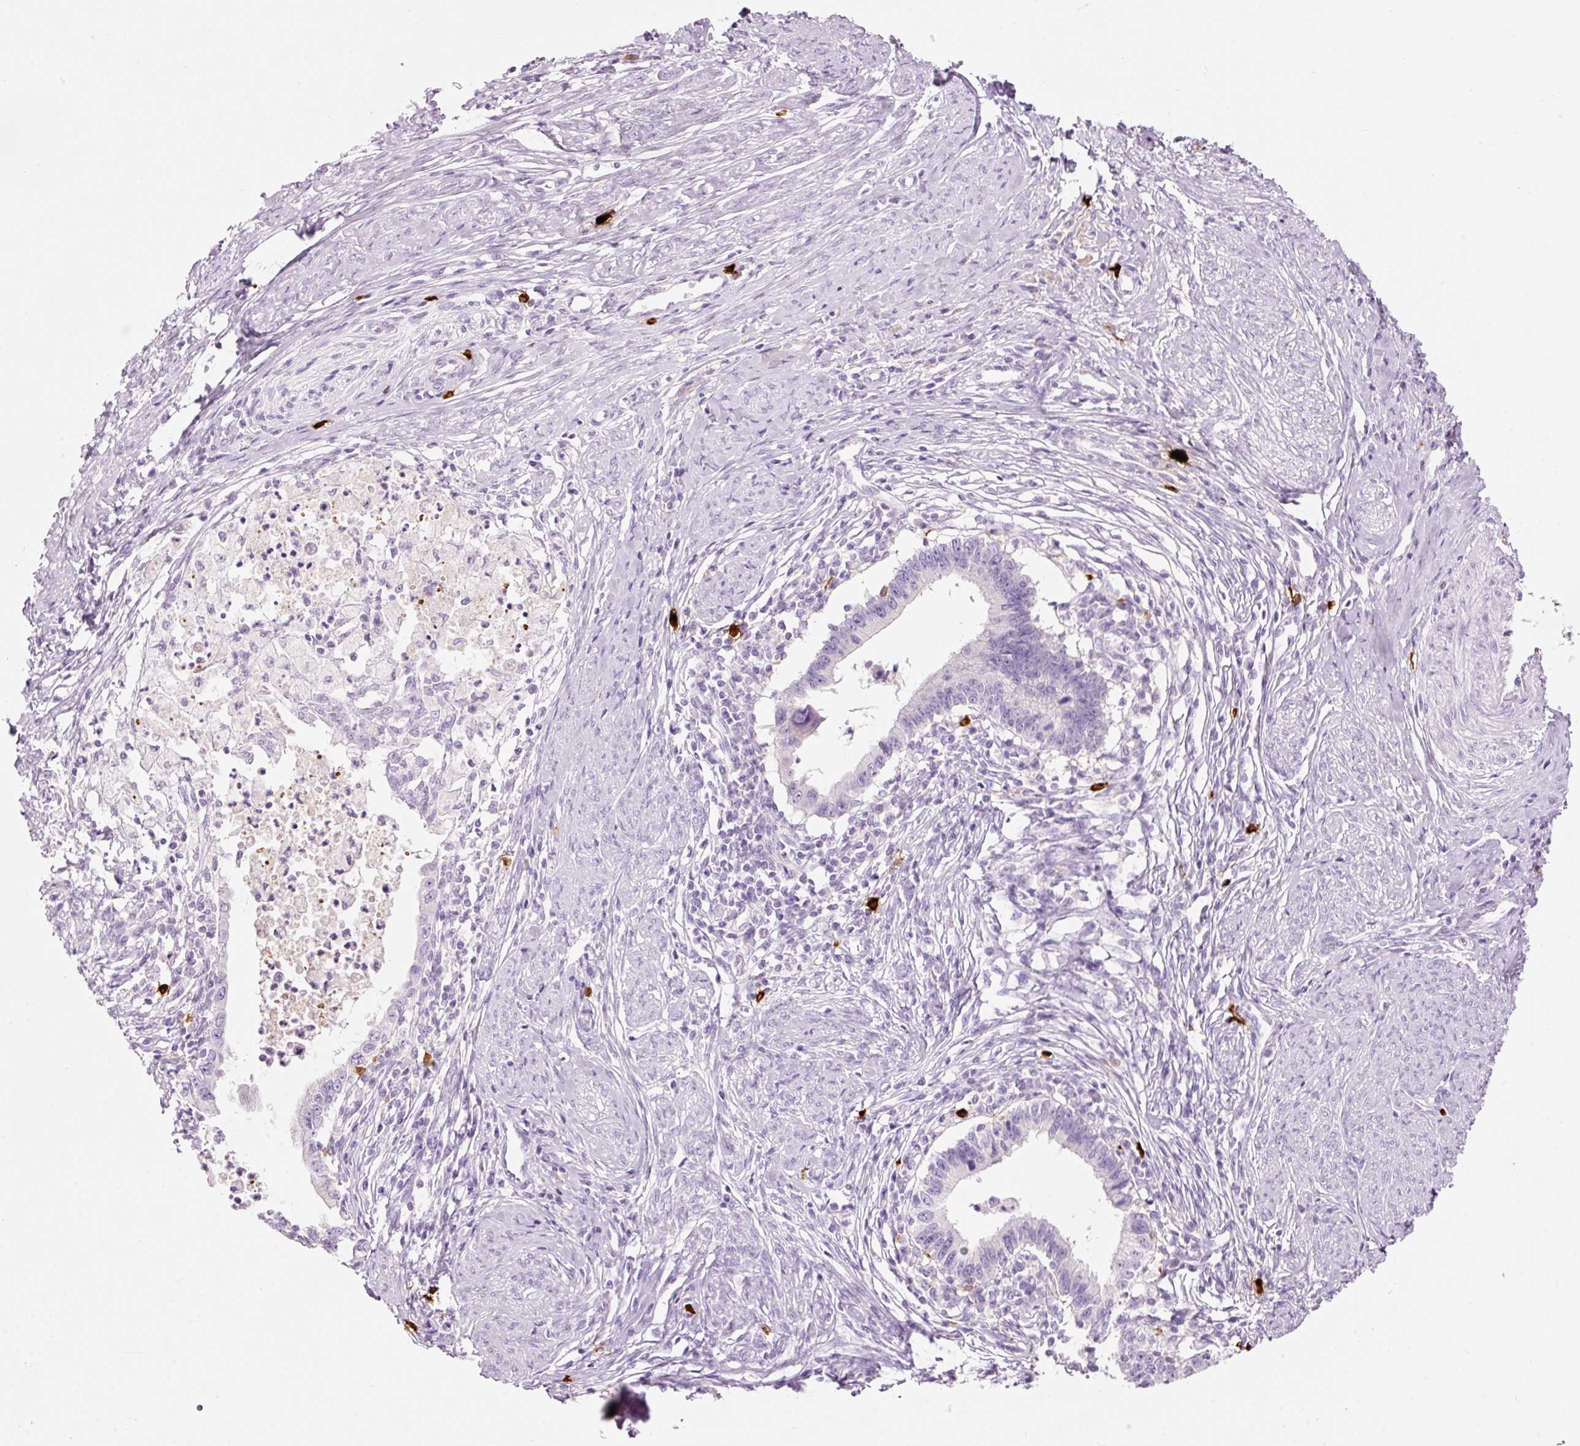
{"staining": {"intensity": "negative", "quantity": "none", "location": "none"}, "tissue": "cervical cancer", "cell_type": "Tumor cells", "image_type": "cancer", "snomed": [{"axis": "morphology", "description": "Adenocarcinoma, NOS"}, {"axis": "topography", "description": "Cervix"}], "caption": "Adenocarcinoma (cervical) was stained to show a protein in brown. There is no significant staining in tumor cells.", "gene": "CMA1", "patient": {"sex": "female", "age": 36}}